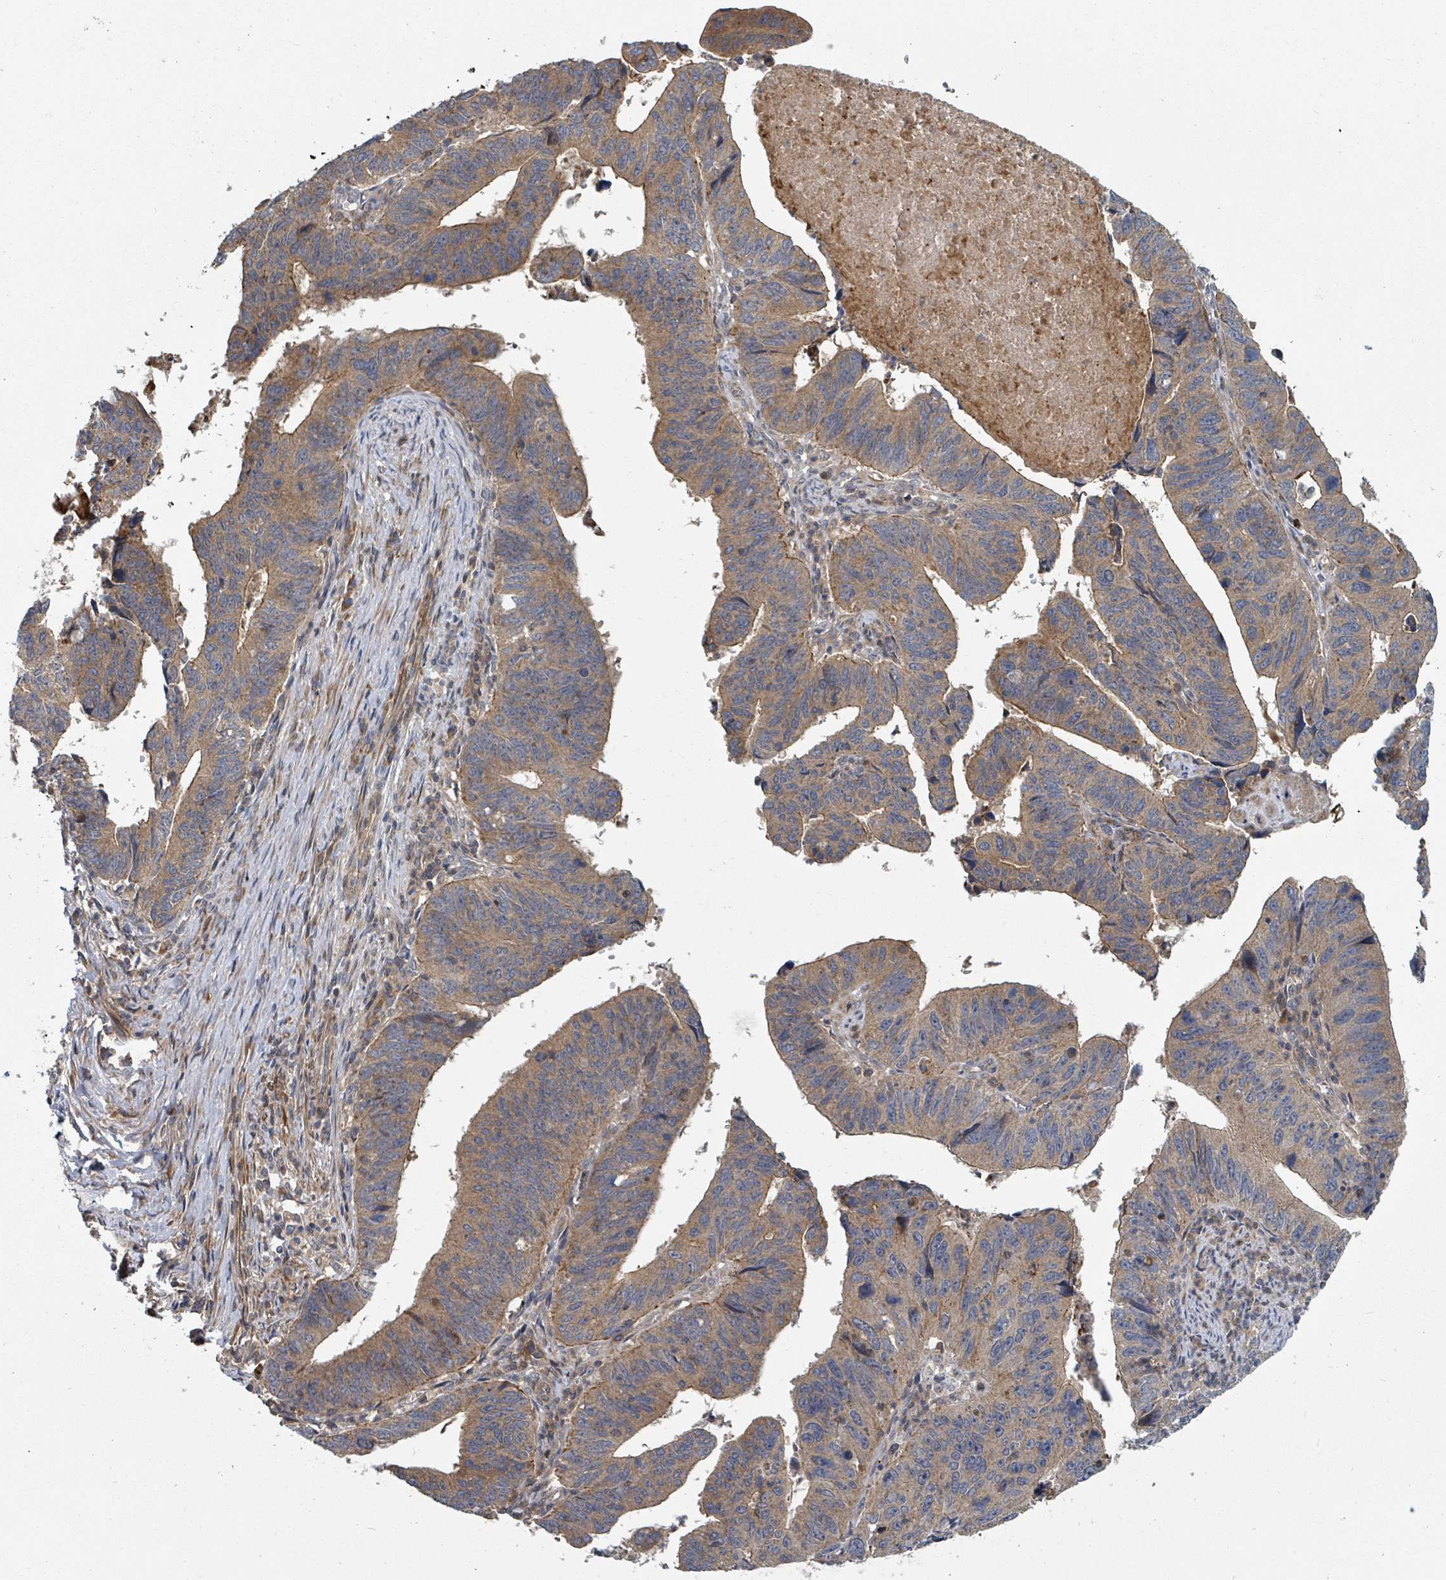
{"staining": {"intensity": "moderate", "quantity": ">75%", "location": "cytoplasmic/membranous"}, "tissue": "stomach cancer", "cell_type": "Tumor cells", "image_type": "cancer", "snomed": [{"axis": "morphology", "description": "Adenocarcinoma, NOS"}, {"axis": "topography", "description": "Stomach"}], "caption": "Immunohistochemical staining of stomach cancer (adenocarcinoma) demonstrates medium levels of moderate cytoplasmic/membranous protein positivity in approximately >75% of tumor cells.", "gene": "DPM1", "patient": {"sex": "male", "age": 59}}